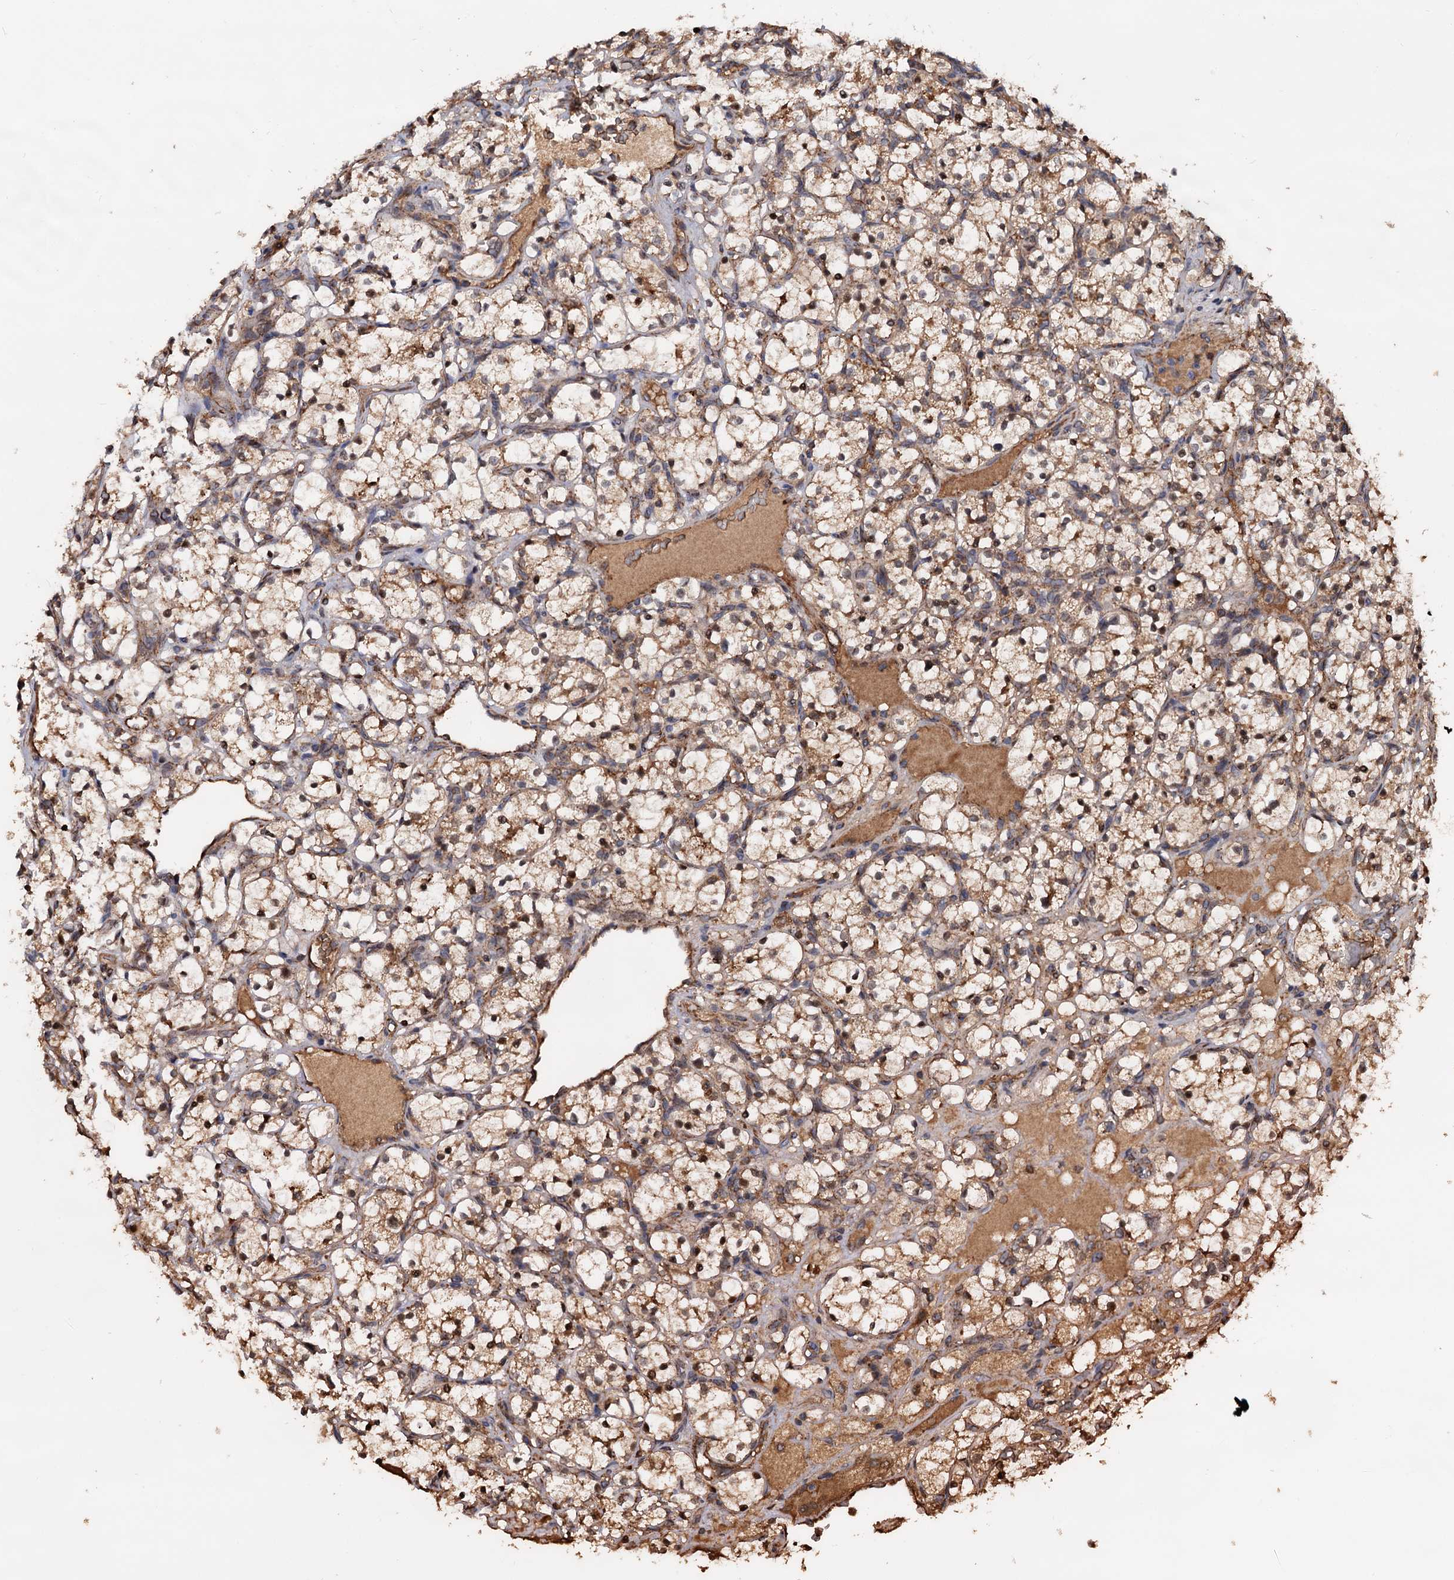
{"staining": {"intensity": "moderate", "quantity": ">75%", "location": "cytoplasmic/membranous"}, "tissue": "renal cancer", "cell_type": "Tumor cells", "image_type": "cancer", "snomed": [{"axis": "morphology", "description": "Adenocarcinoma, NOS"}, {"axis": "topography", "description": "Kidney"}], "caption": "Human renal cancer stained with a protein marker demonstrates moderate staining in tumor cells.", "gene": "MRPL42", "patient": {"sex": "female", "age": 69}}